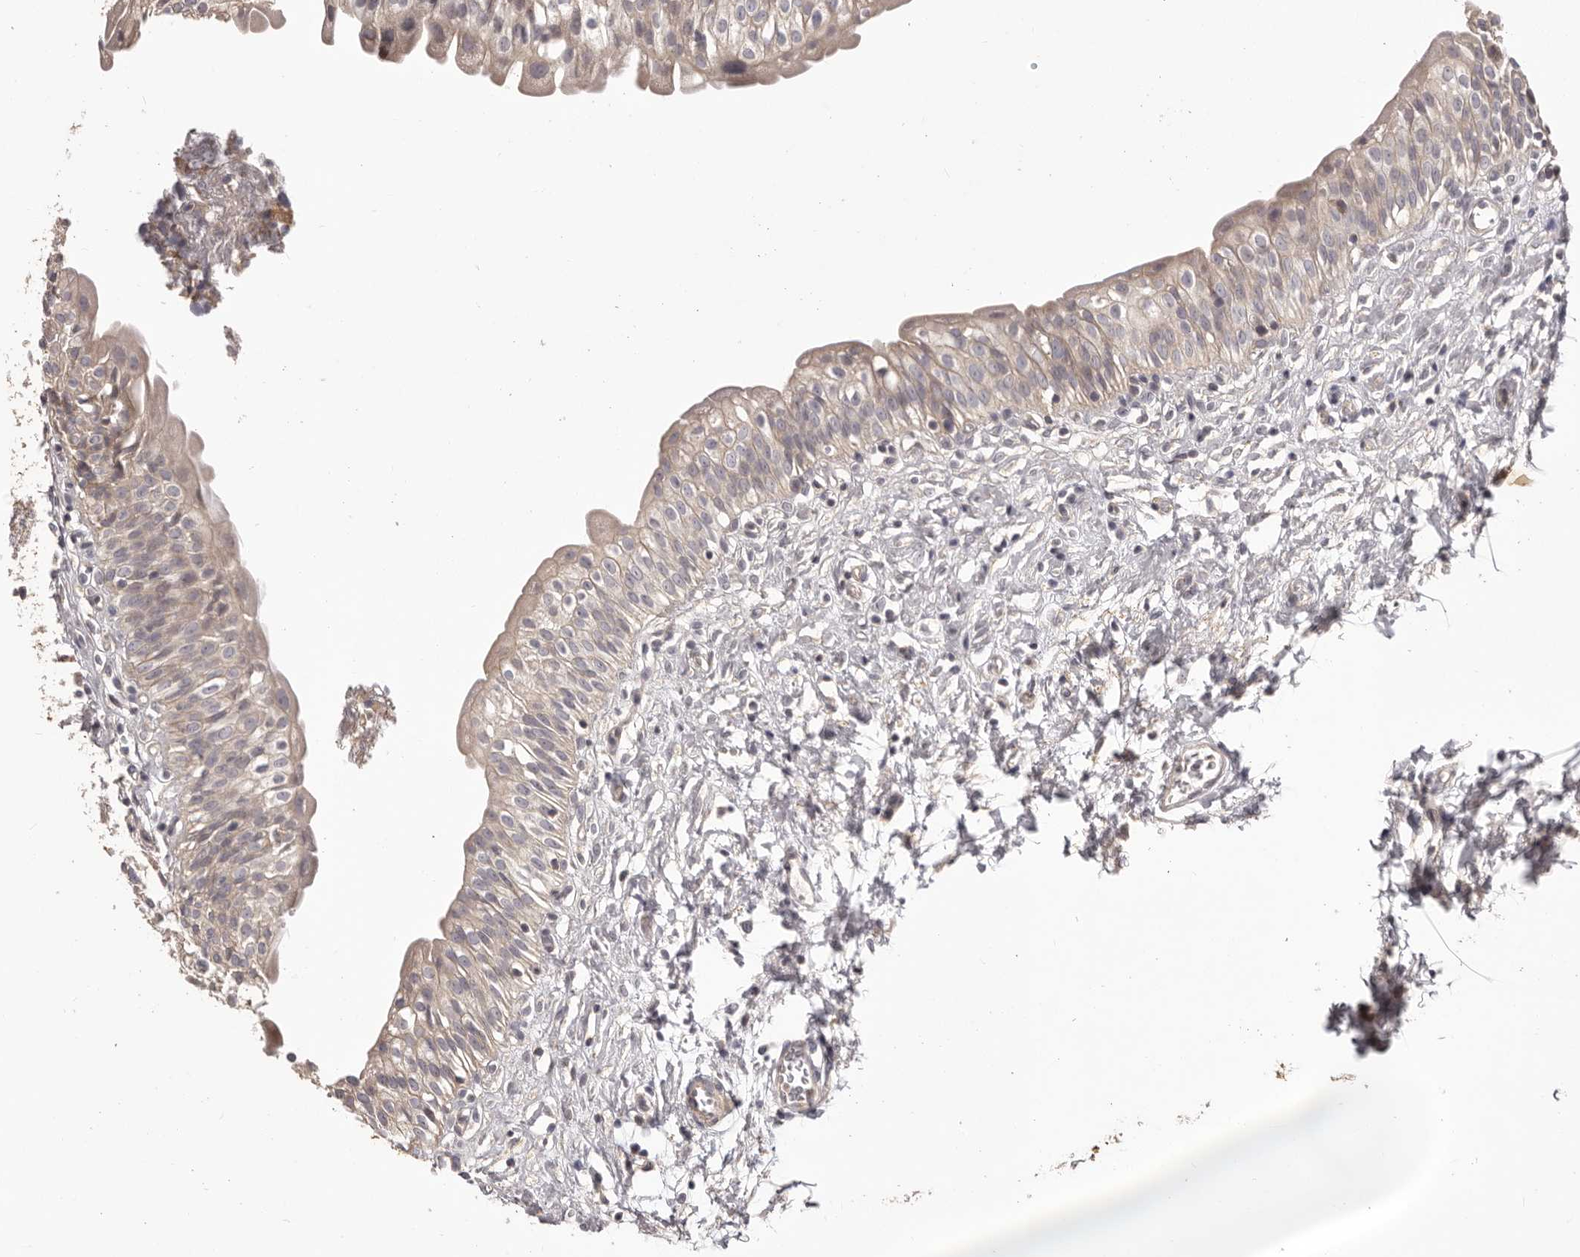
{"staining": {"intensity": "weak", "quantity": "25%-75%", "location": "cytoplasmic/membranous"}, "tissue": "urinary bladder", "cell_type": "Urothelial cells", "image_type": "normal", "snomed": [{"axis": "morphology", "description": "Normal tissue, NOS"}, {"axis": "topography", "description": "Urinary bladder"}], "caption": "A micrograph showing weak cytoplasmic/membranous staining in approximately 25%-75% of urothelial cells in benign urinary bladder, as visualized by brown immunohistochemical staining.", "gene": "HRH1", "patient": {"sex": "male", "age": 51}}